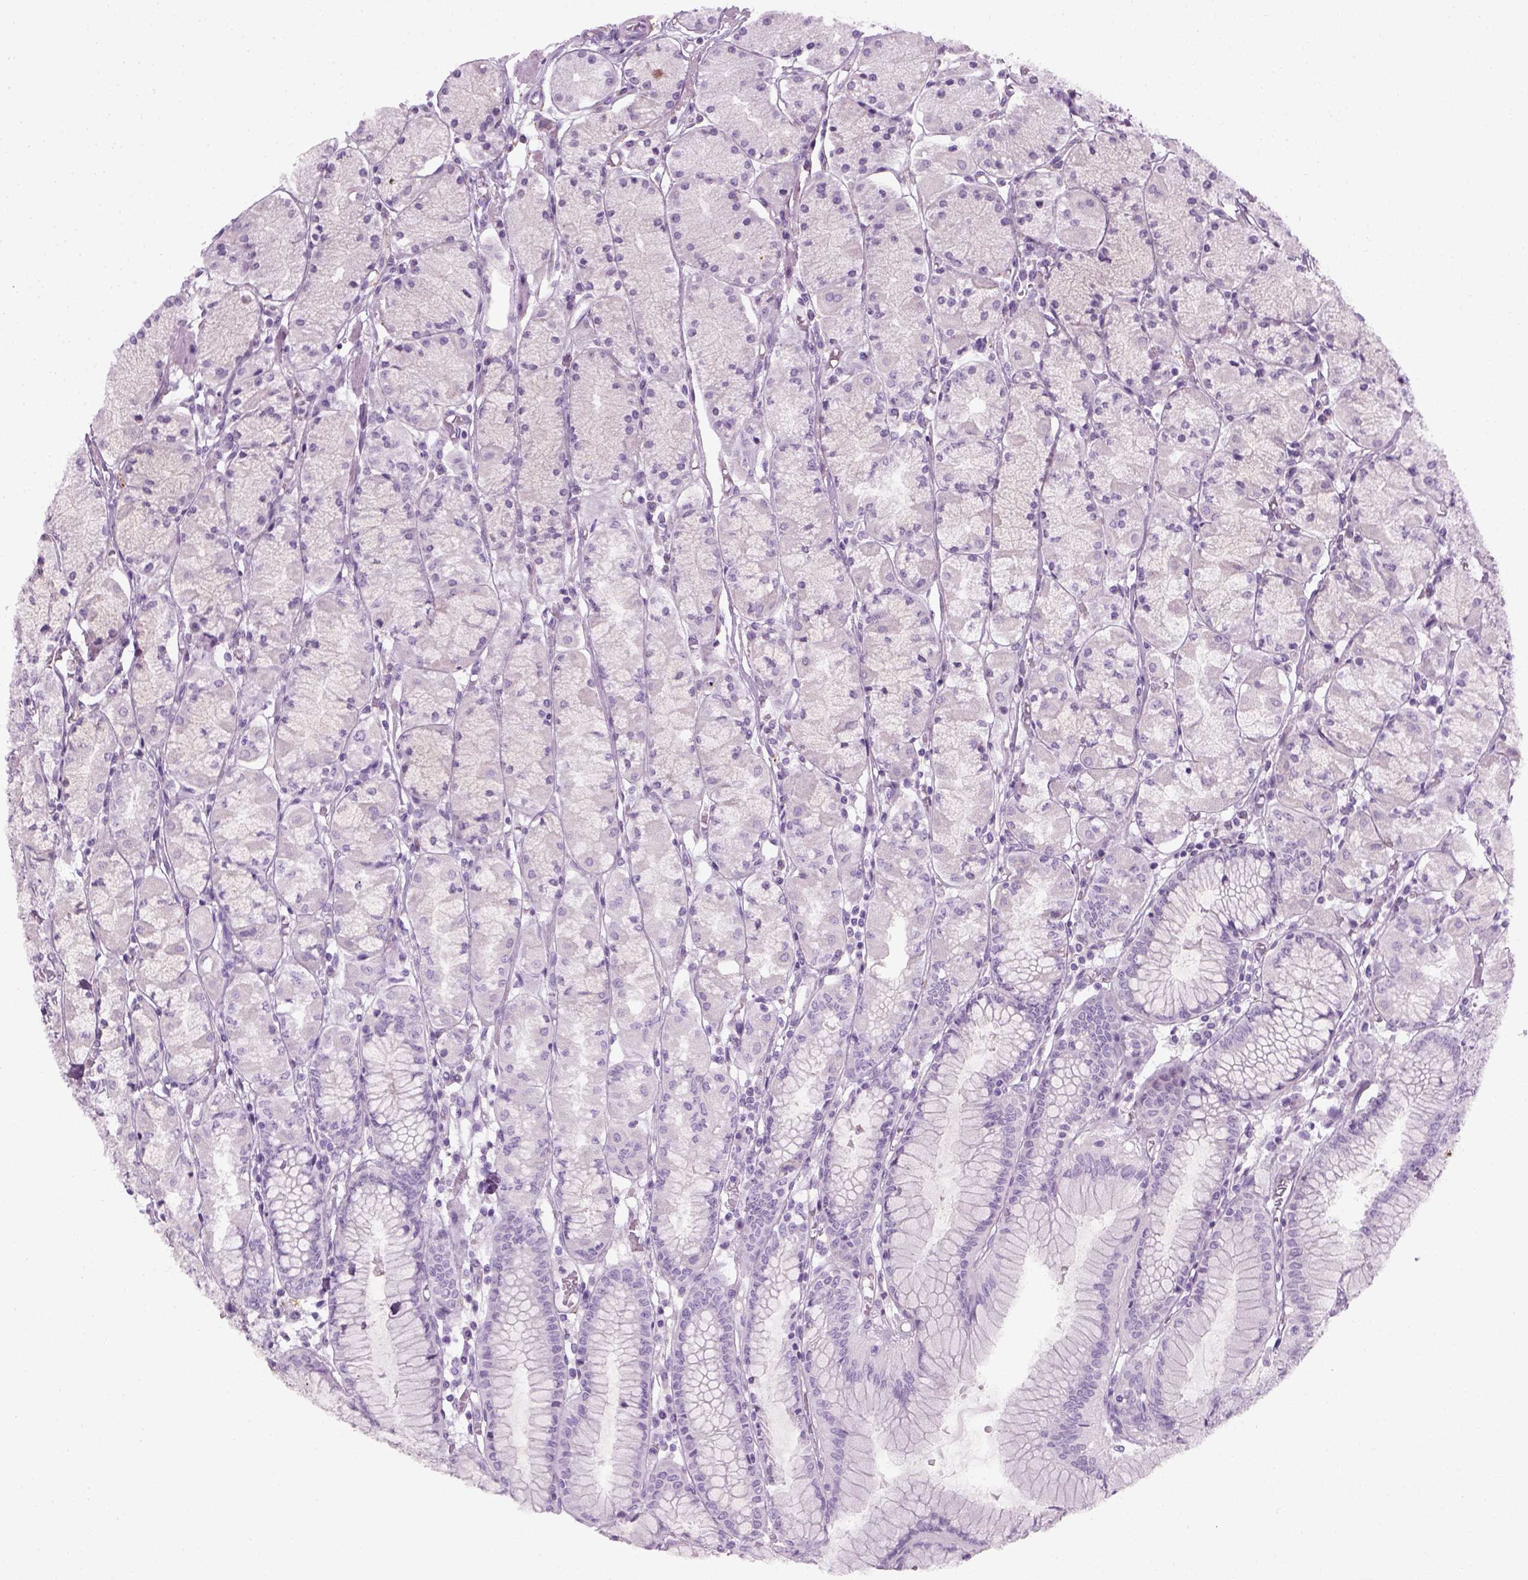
{"staining": {"intensity": "negative", "quantity": "none", "location": "none"}, "tissue": "stomach", "cell_type": "Glandular cells", "image_type": "normal", "snomed": [{"axis": "morphology", "description": "Normal tissue, NOS"}, {"axis": "topography", "description": "Stomach, upper"}], "caption": "Micrograph shows no significant protein staining in glandular cells of benign stomach. The staining is performed using DAB brown chromogen with nuclei counter-stained in using hematoxylin.", "gene": "TH", "patient": {"sex": "male", "age": 69}}